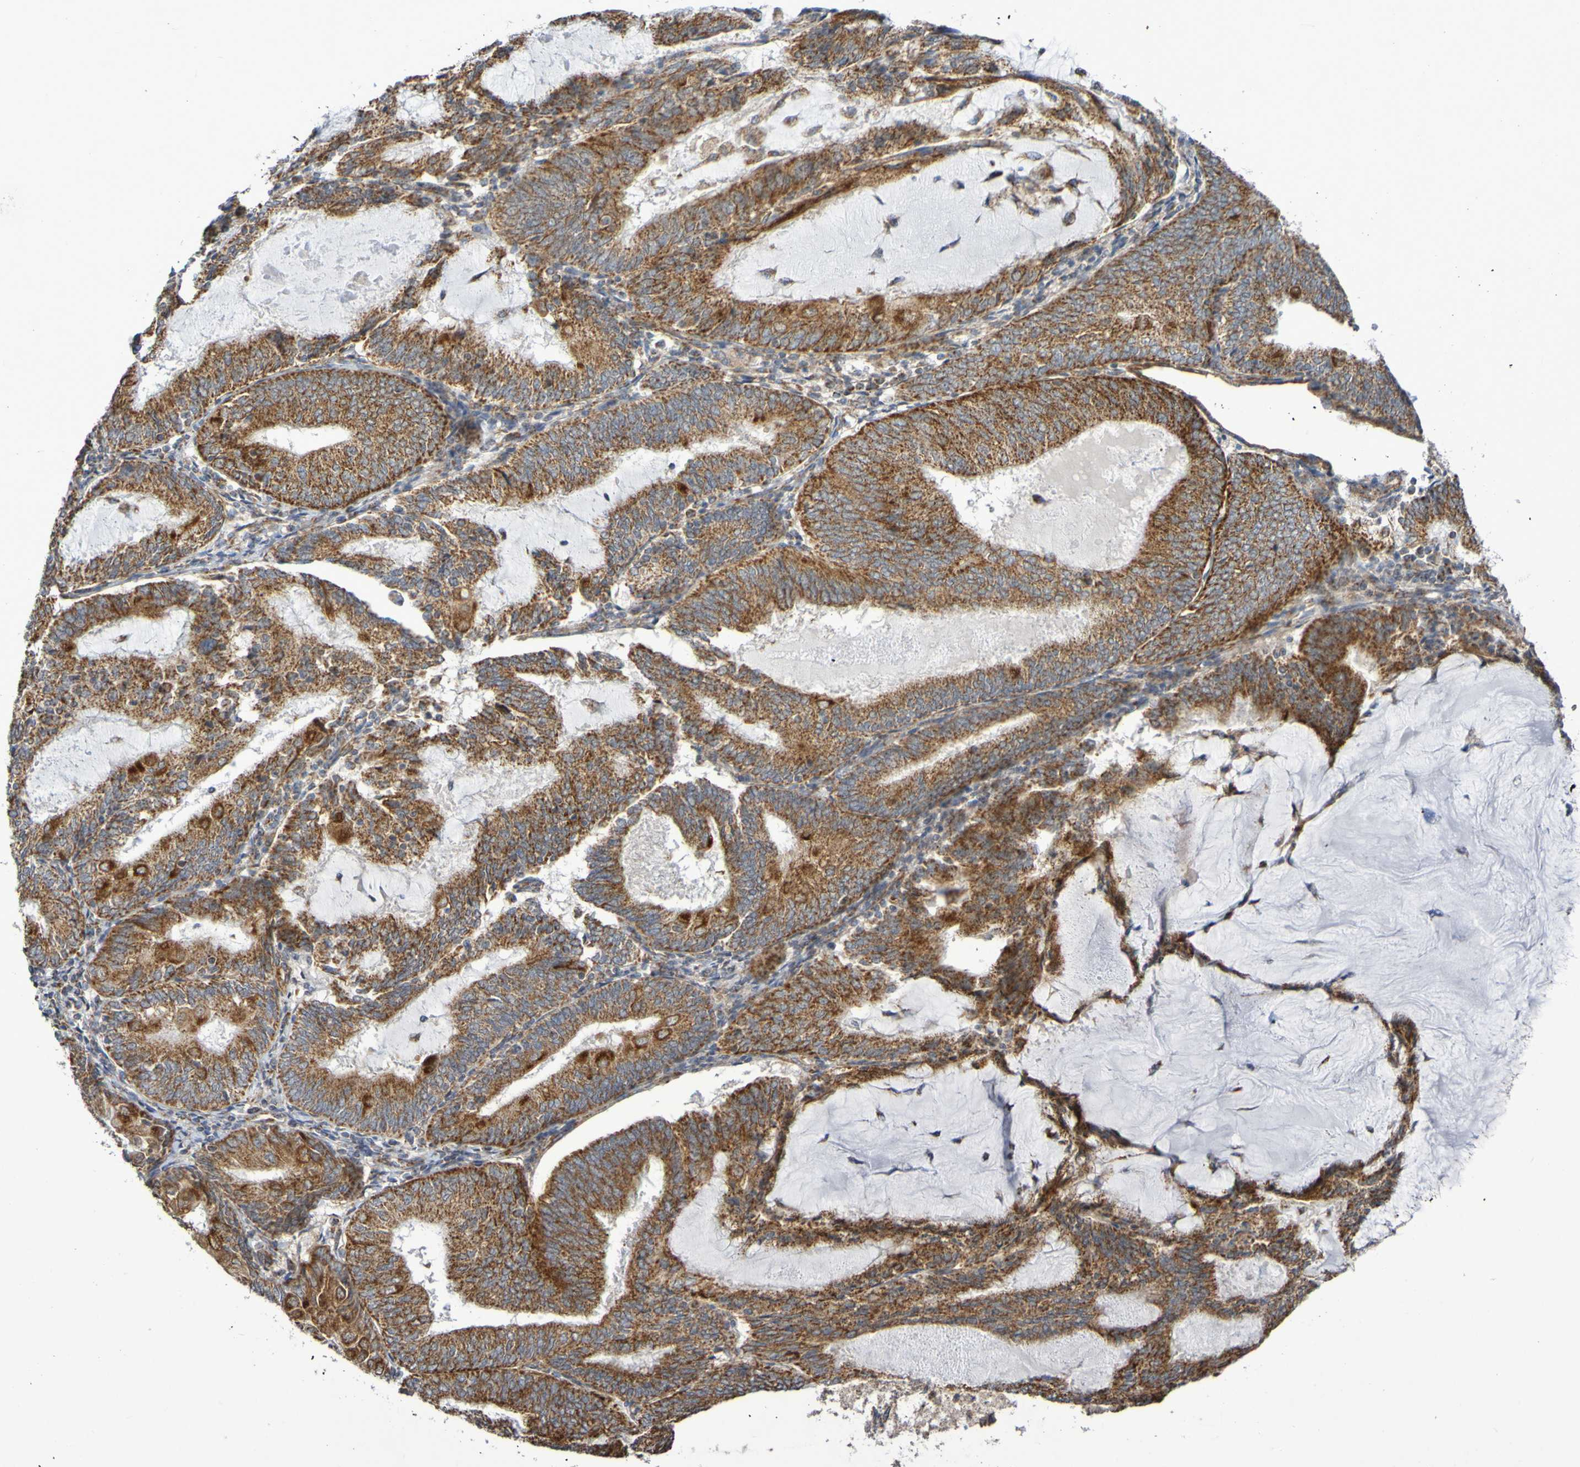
{"staining": {"intensity": "strong", "quantity": ">75%", "location": "cytoplasmic/membranous"}, "tissue": "endometrial cancer", "cell_type": "Tumor cells", "image_type": "cancer", "snomed": [{"axis": "morphology", "description": "Adenocarcinoma, NOS"}, {"axis": "topography", "description": "Endometrium"}], "caption": "Tumor cells exhibit high levels of strong cytoplasmic/membranous staining in about >75% of cells in human endometrial cancer. (IHC, brightfield microscopy, high magnification).", "gene": "DVL1", "patient": {"sex": "female", "age": 81}}